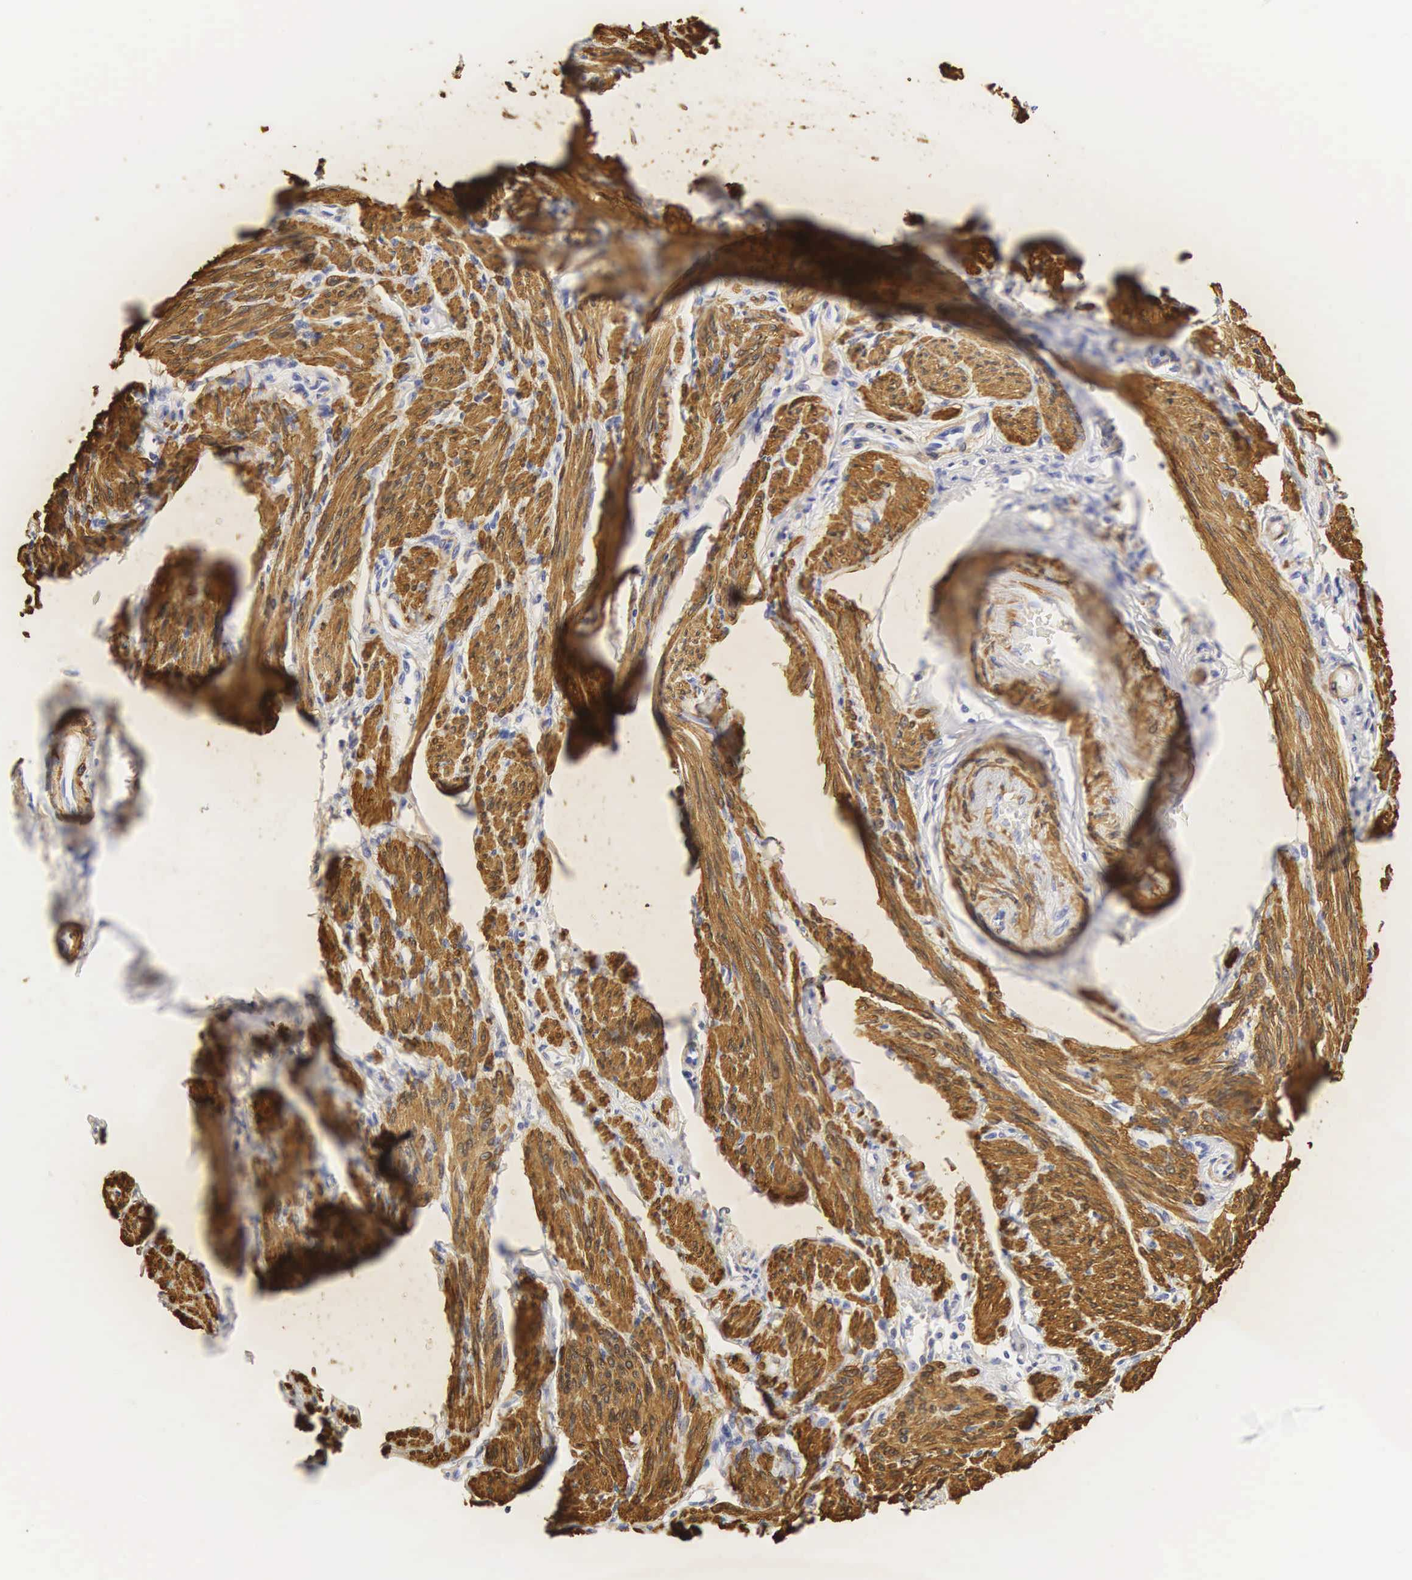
{"staining": {"intensity": "negative", "quantity": "none", "location": "none"}, "tissue": "endometrial cancer", "cell_type": "Tumor cells", "image_type": "cancer", "snomed": [{"axis": "morphology", "description": "Adenocarcinoma, NOS"}, {"axis": "topography", "description": "Endometrium"}], "caption": "Tumor cells show no significant protein expression in endometrial cancer (adenocarcinoma).", "gene": "CNN1", "patient": {"sex": "female", "age": 76}}